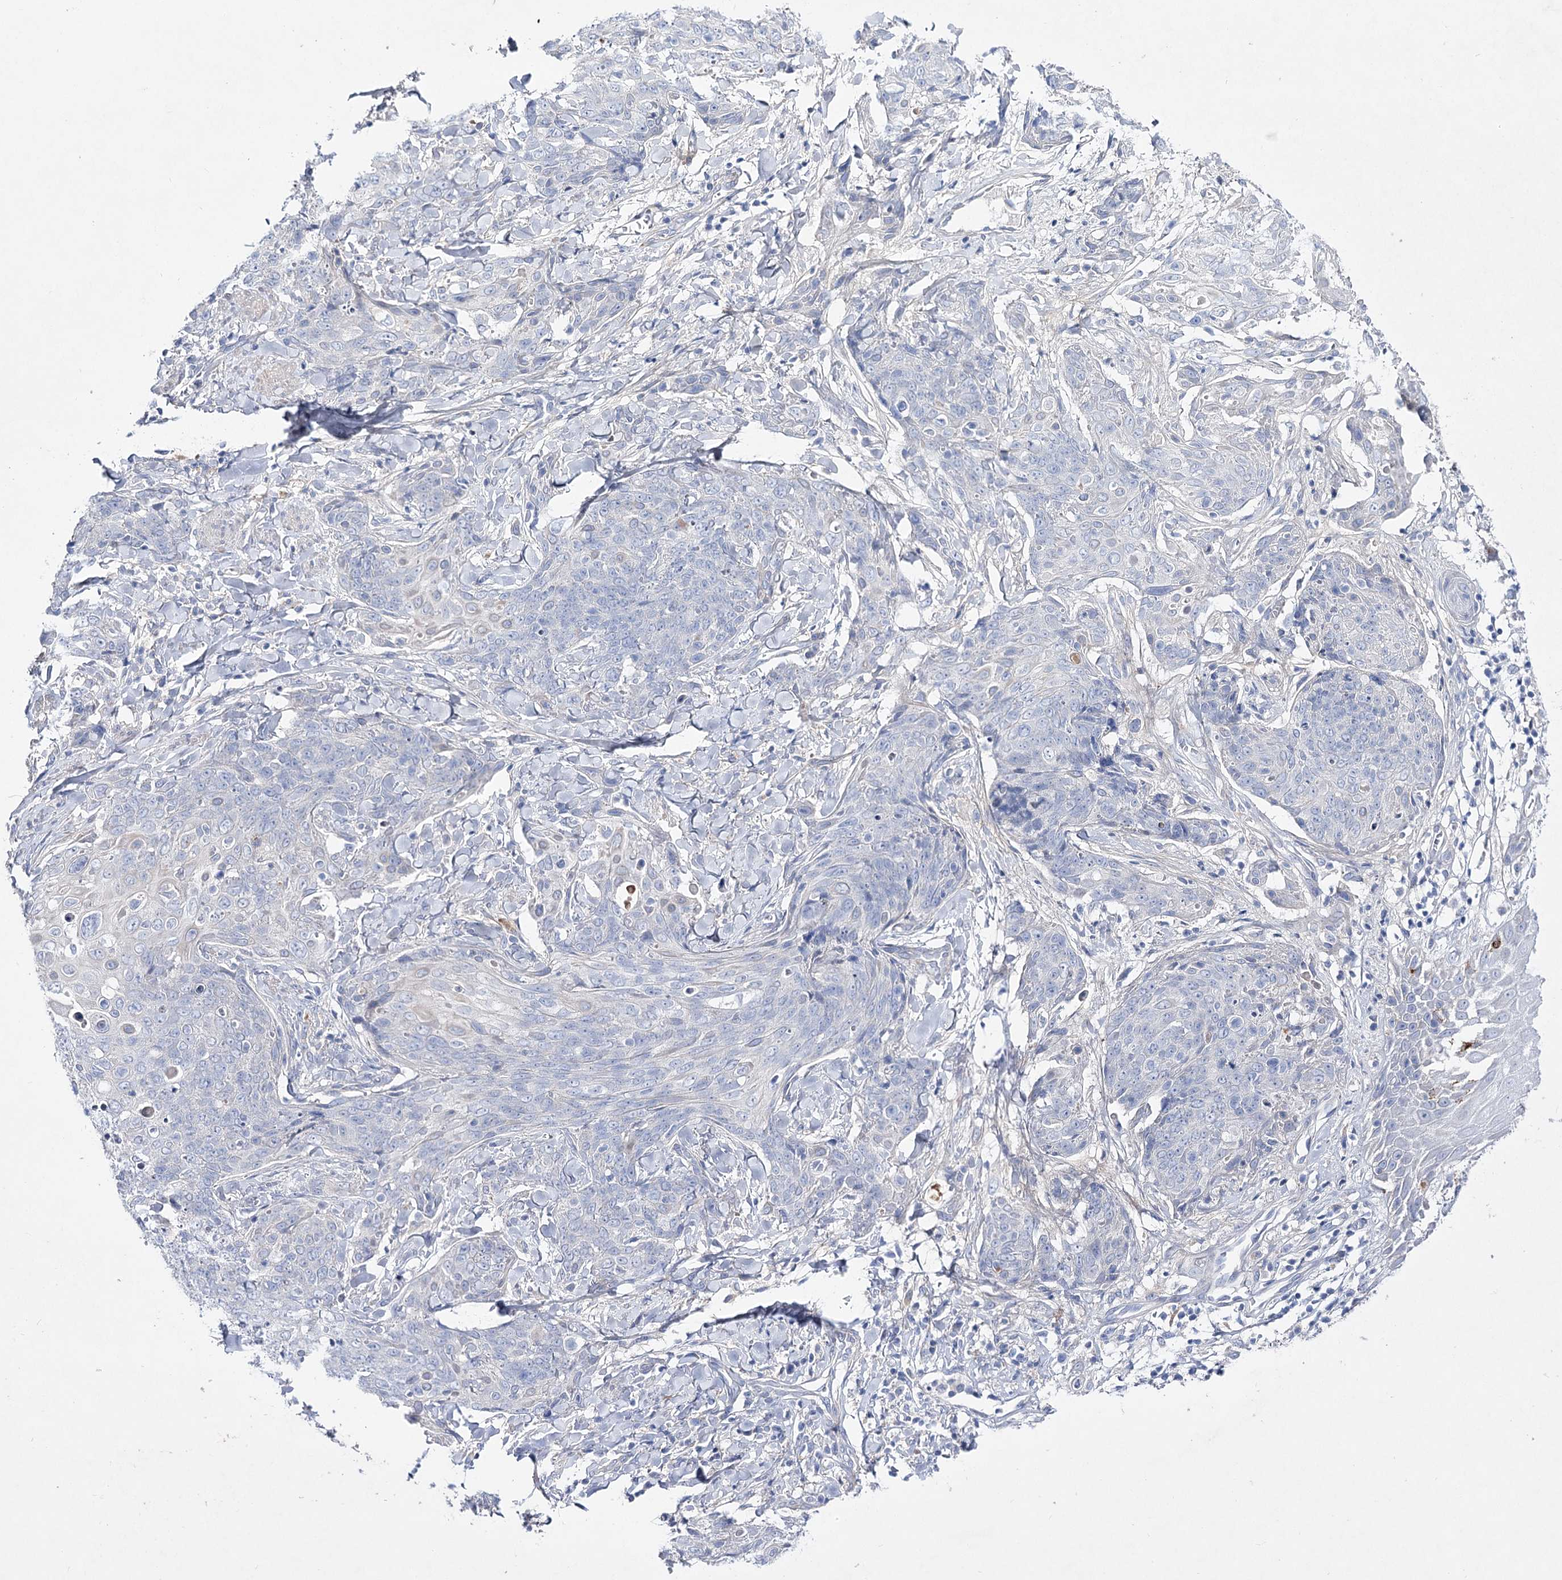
{"staining": {"intensity": "negative", "quantity": "none", "location": "none"}, "tissue": "skin cancer", "cell_type": "Tumor cells", "image_type": "cancer", "snomed": [{"axis": "morphology", "description": "Squamous cell carcinoma, NOS"}, {"axis": "topography", "description": "Skin"}, {"axis": "topography", "description": "Vulva"}], "caption": "Image shows no significant protein positivity in tumor cells of skin squamous cell carcinoma. (DAB (3,3'-diaminobenzidine) IHC visualized using brightfield microscopy, high magnification).", "gene": "LRRC14B", "patient": {"sex": "female", "age": 85}}